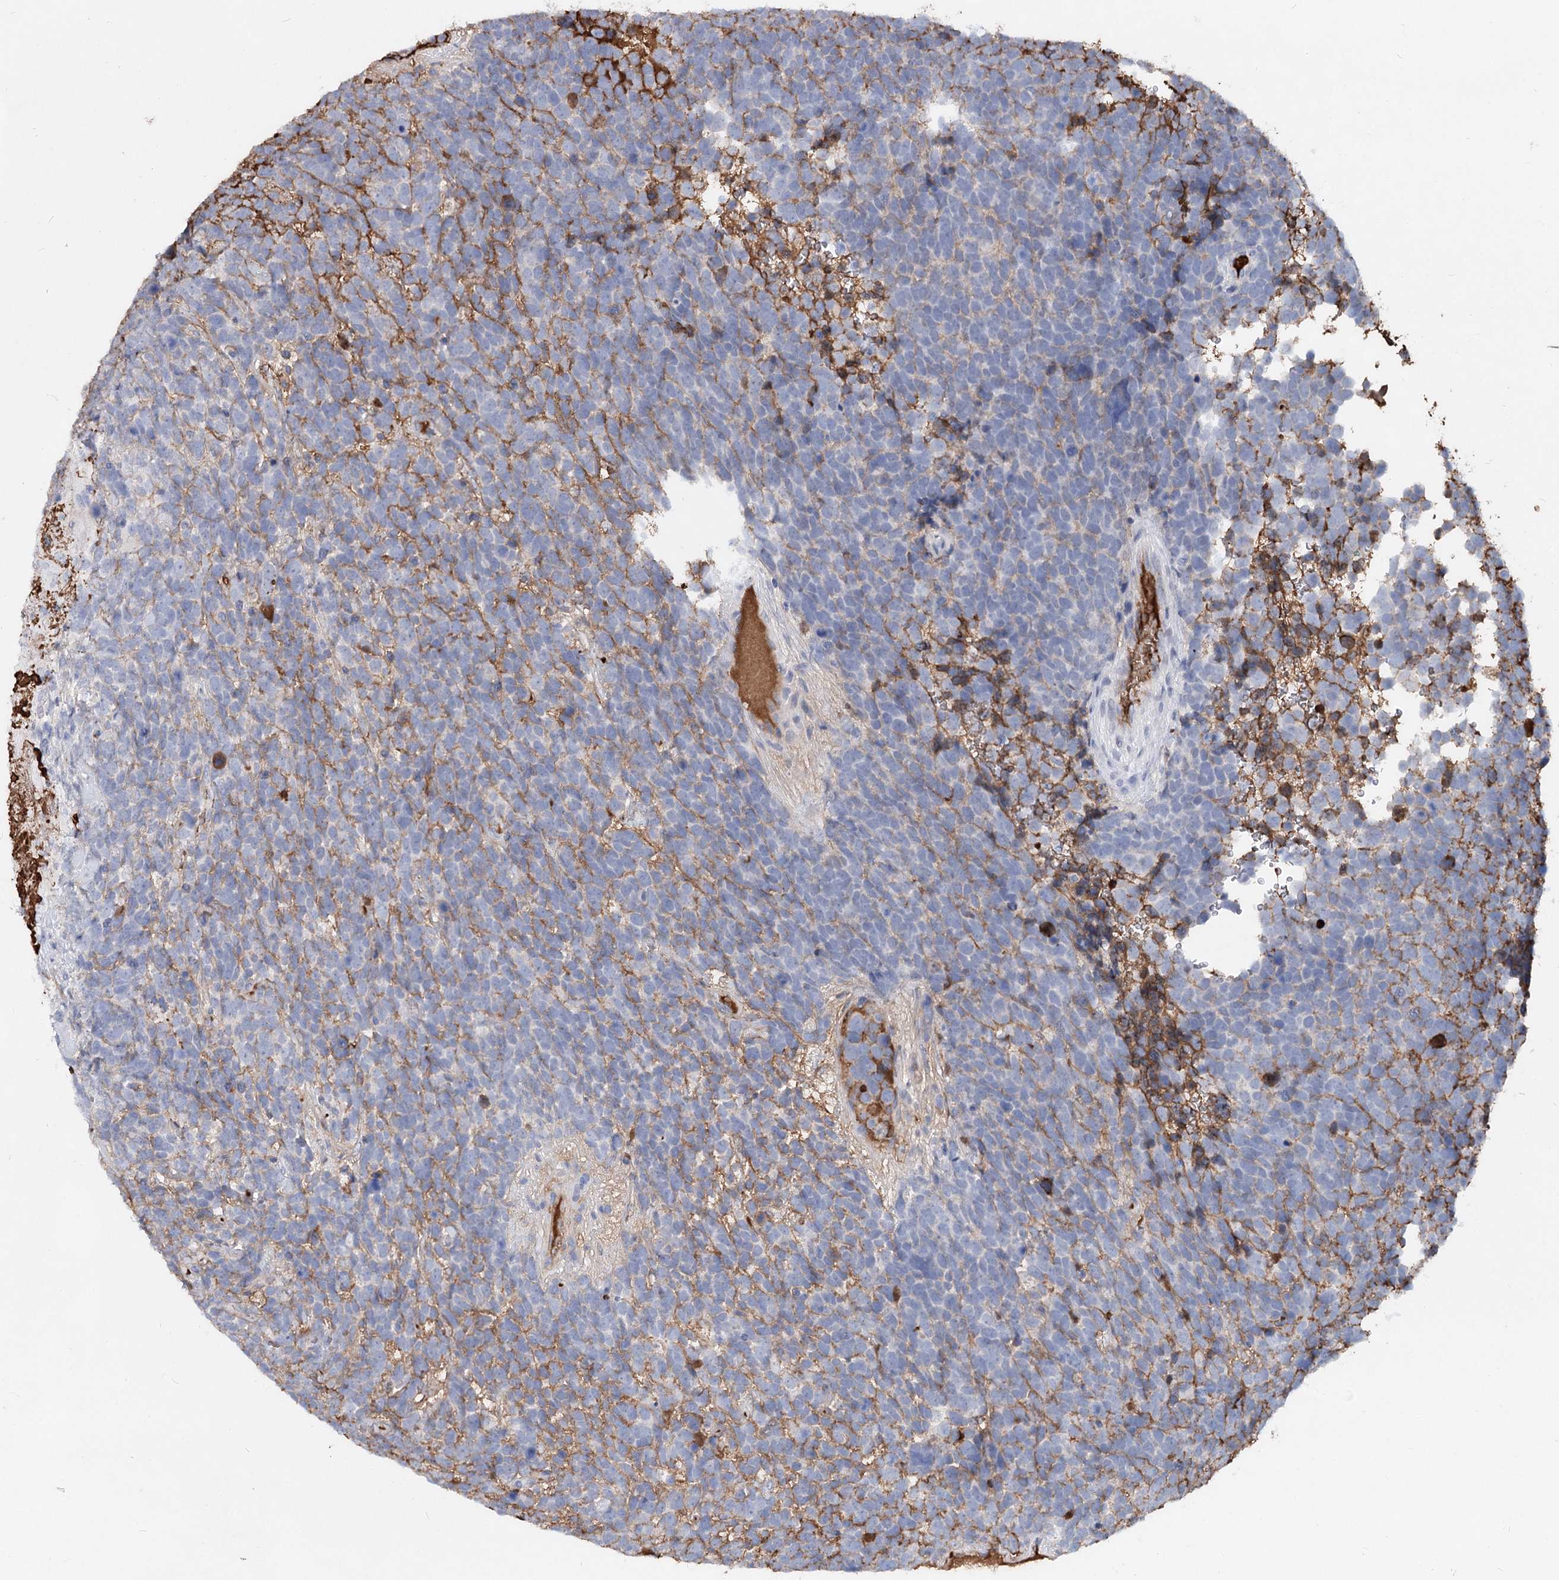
{"staining": {"intensity": "negative", "quantity": "none", "location": "none"}, "tissue": "urothelial cancer", "cell_type": "Tumor cells", "image_type": "cancer", "snomed": [{"axis": "morphology", "description": "Urothelial carcinoma, High grade"}, {"axis": "topography", "description": "Urinary bladder"}], "caption": "Urothelial carcinoma (high-grade) stained for a protein using immunohistochemistry (IHC) reveals no staining tumor cells.", "gene": "TASOR2", "patient": {"sex": "female", "age": 82}}